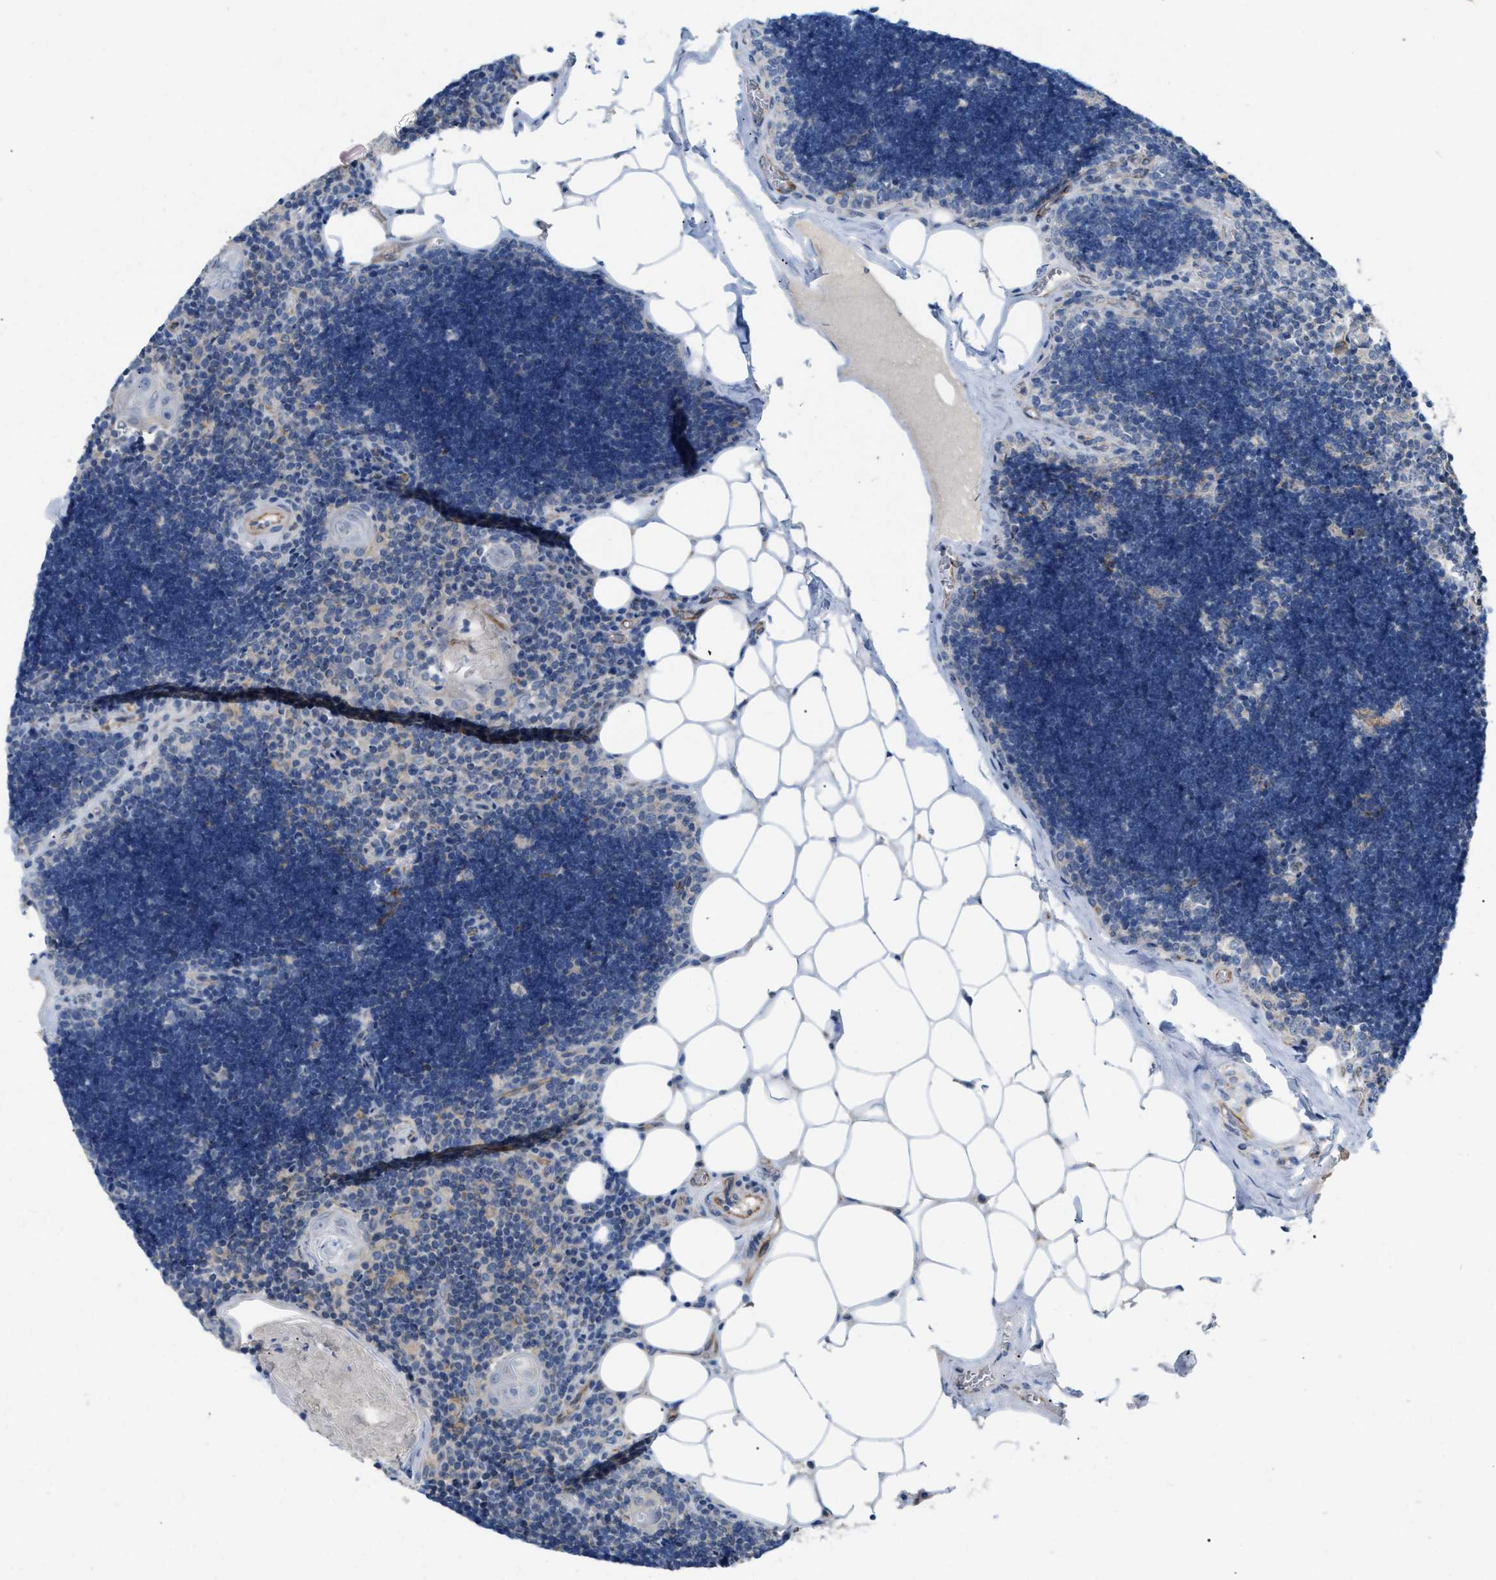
{"staining": {"intensity": "negative", "quantity": "none", "location": "none"}, "tissue": "lymph node", "cell_type": "Germinal center cells", "image_type": "normal", "snomed": [{"axis": "morphology", "description": "Normal tissue, NOS"}, {"axis": "topography", "description": "Lymph node"}], "caption": "Immunohistochemistry (IHC) of unremarkable lymph node shows no staining in germinal center cells.", "gene": "DHX58", "patient": {"sex": "male", "age": 33}}